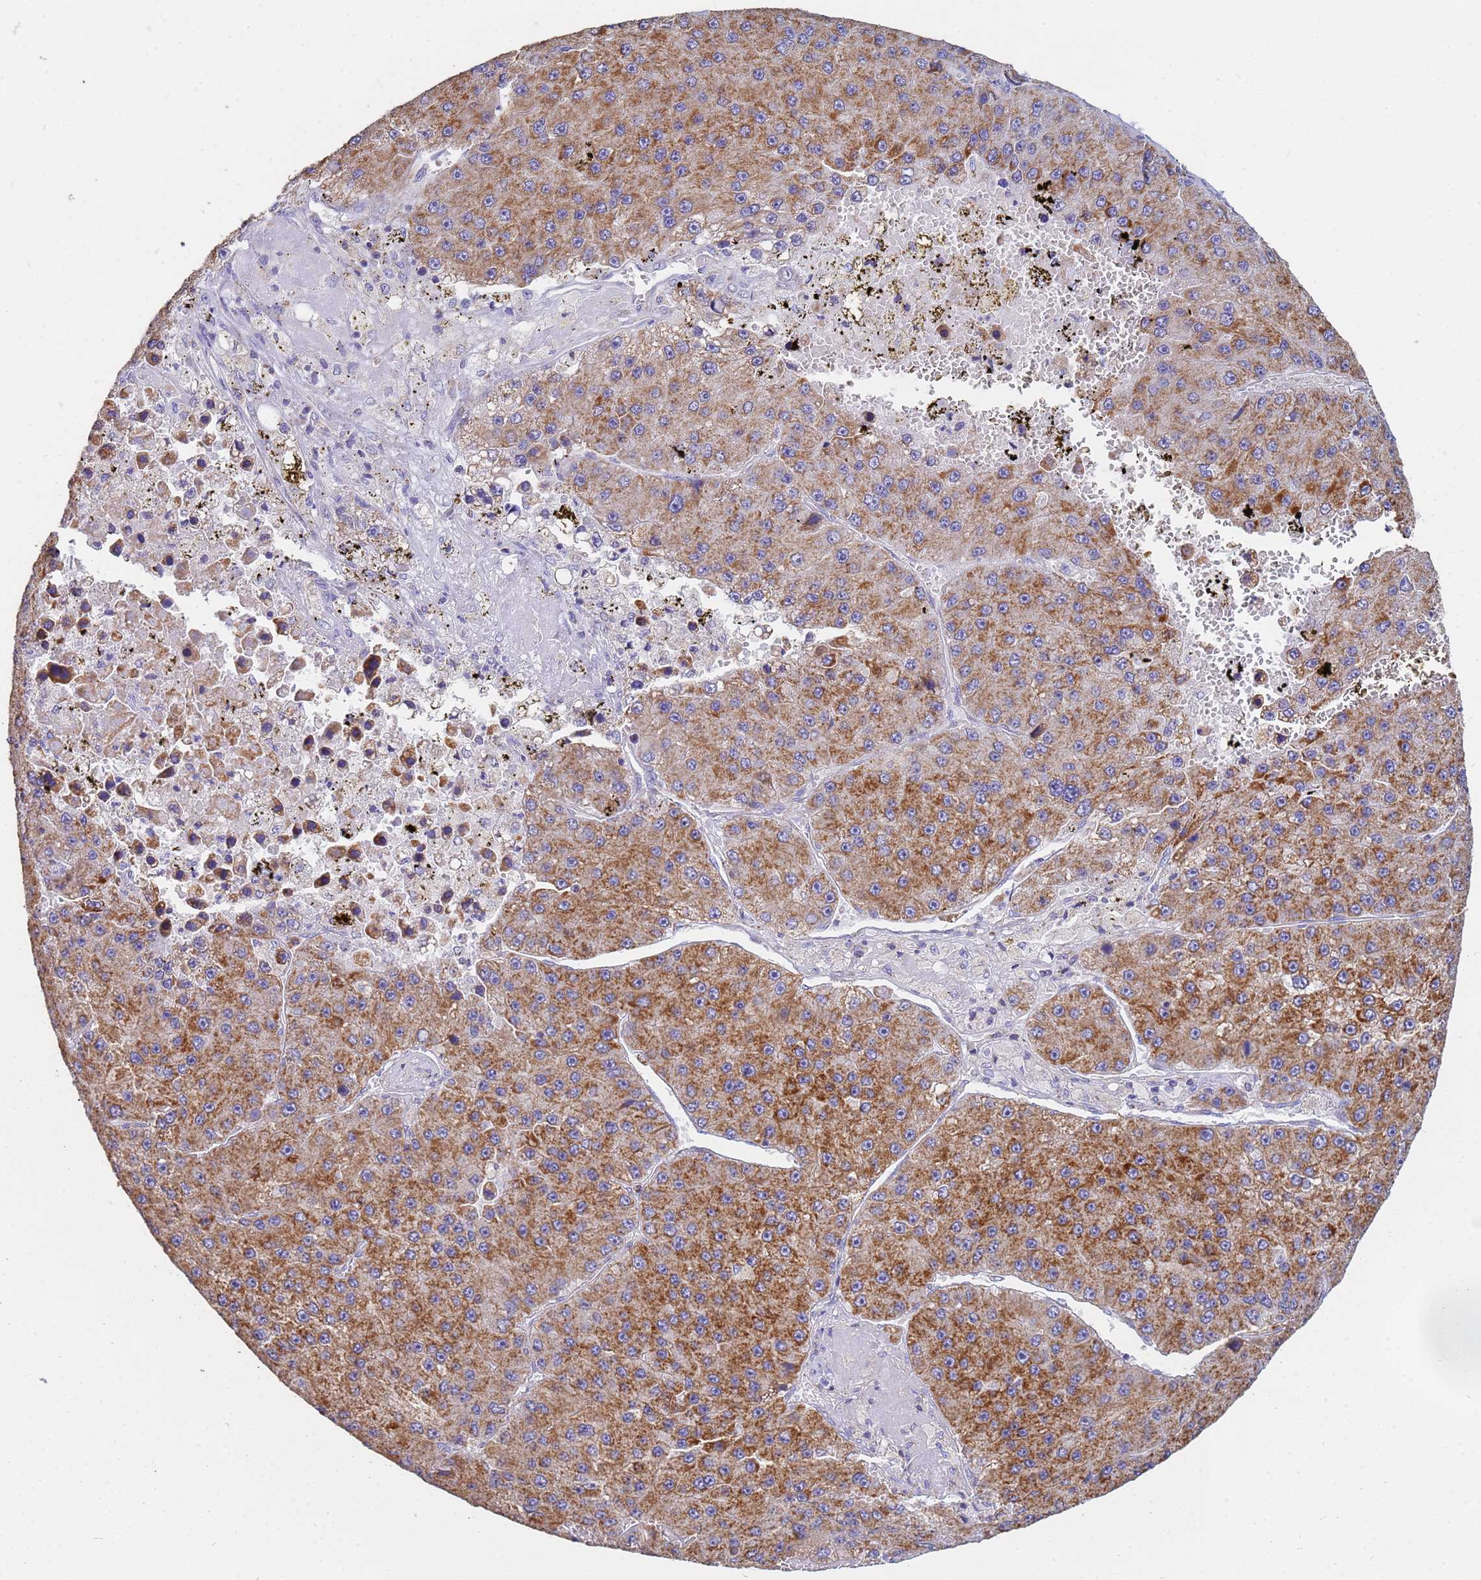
{"staining": {"intensity": "moderate", "quantity": ">75%", "location": "cytoplasmic/membranous"}, "tissue": "liver cancer", "cell_type": "Tumor cells", "image_type": "cancer", "snomed": [{"axis": "morphology", "description": "Carcinoma, Hepatocellular, NOS"}, {"axis": "topography", "description": "Liver"}], "caption": "Immunohistochemistry (DAB (3,3'-diaminobenzidine)) staining of human hepatocellular carcinoma (liver) demonstrates moderate cytoplasmic/membranous protein staining in about >75% of tumor cells.", "gene": "UQCRH", "patient": {"sex": "female", "age": 73}}